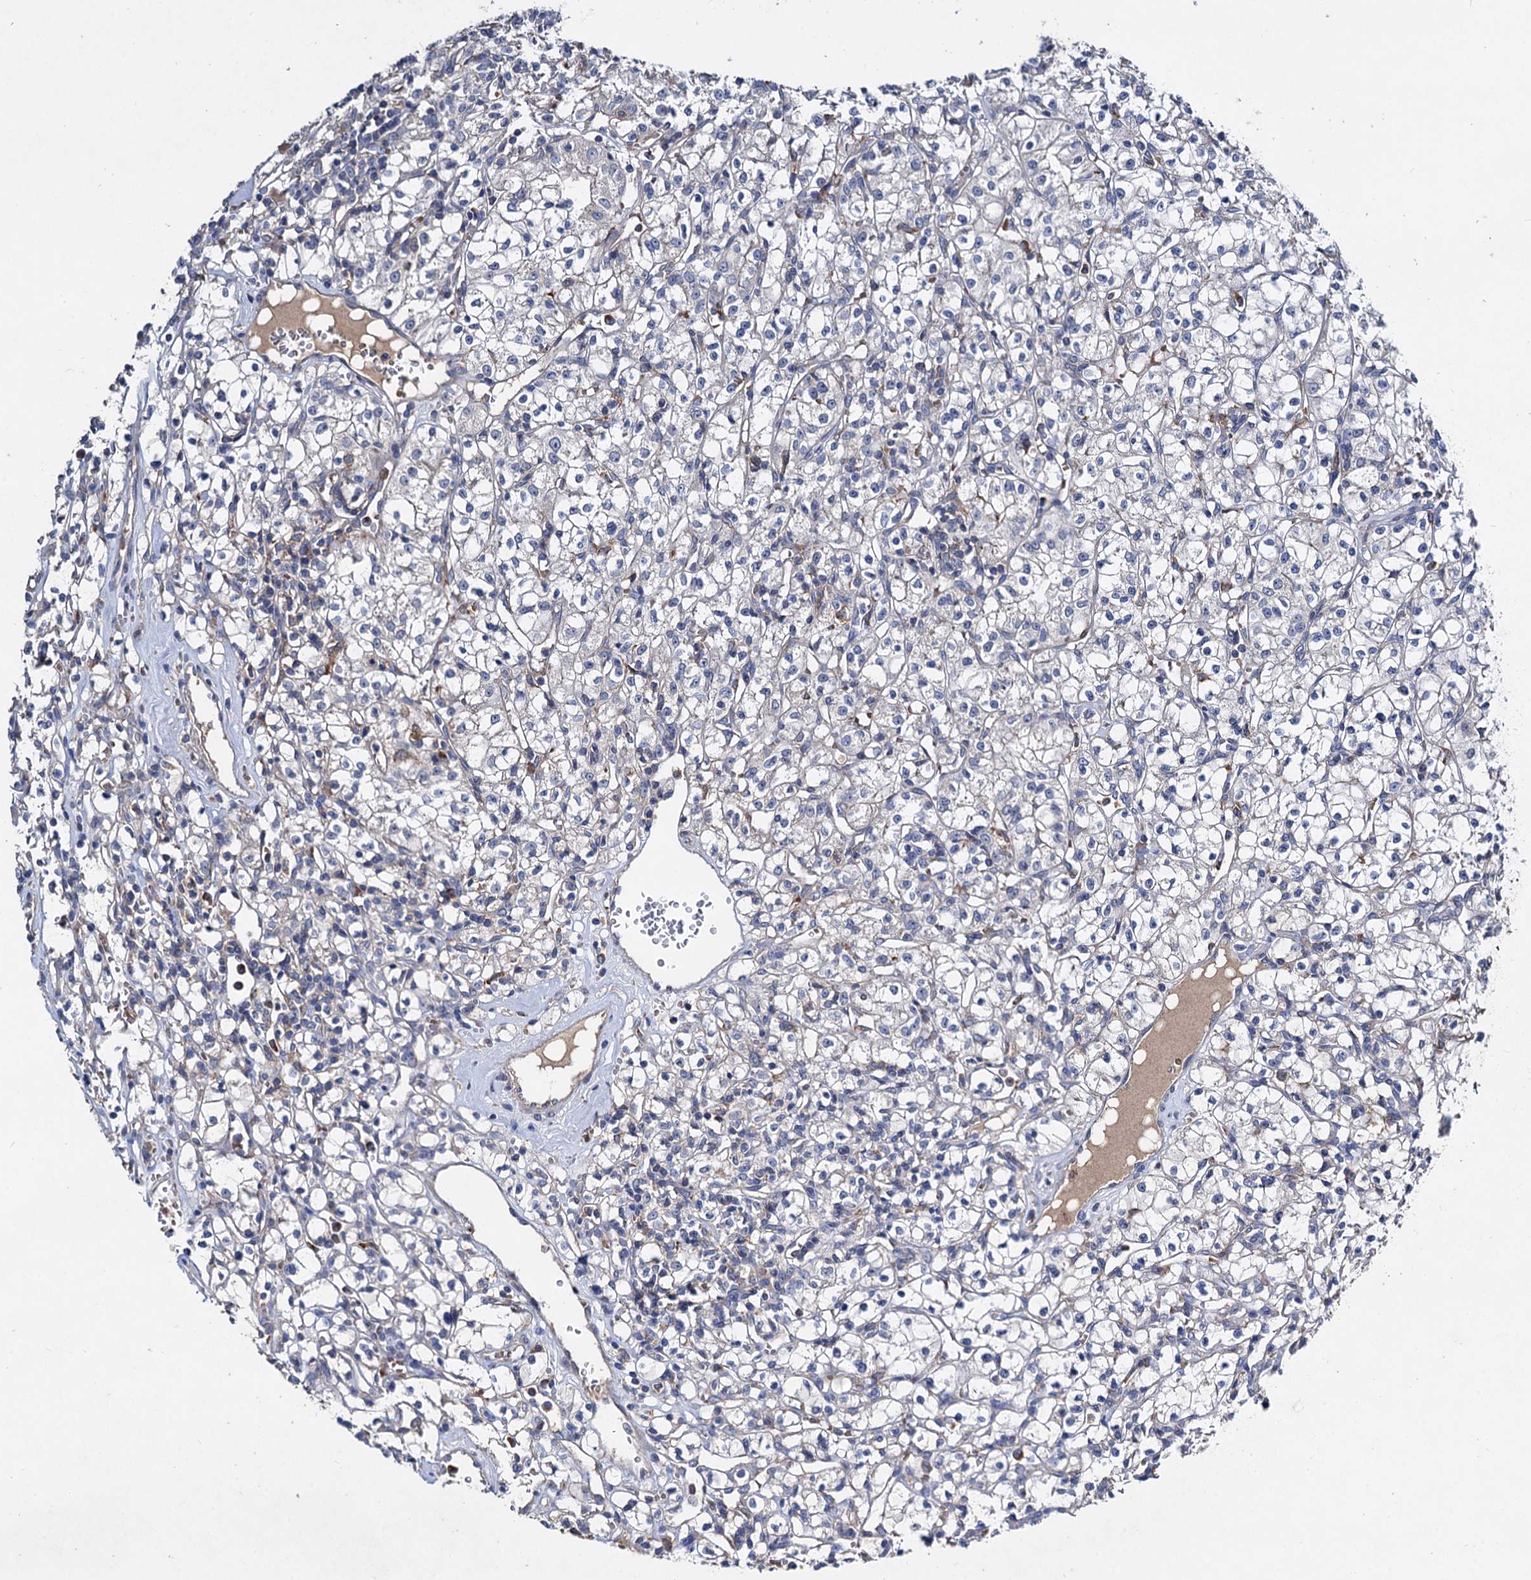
{"staining": {"intensity": "negative", "quantity": "none", "location": "none"}, "tissue": "renal cancer", "cell_type": "Tumor cells", "image_type": "cancer", "snomed": [{"axis": "morphology", "description": "Adenocarcinoma, NOS"}, {"axis": "topography", "description": "Kidney"}], "caption": "DAB (3,3'-diaminobenzidine) immunohistochemical staining of human renal cancer displays no significant positivity in tumor cells.", "gene": "HVCN1", "patient": {"sex": "female", "age": 59}}